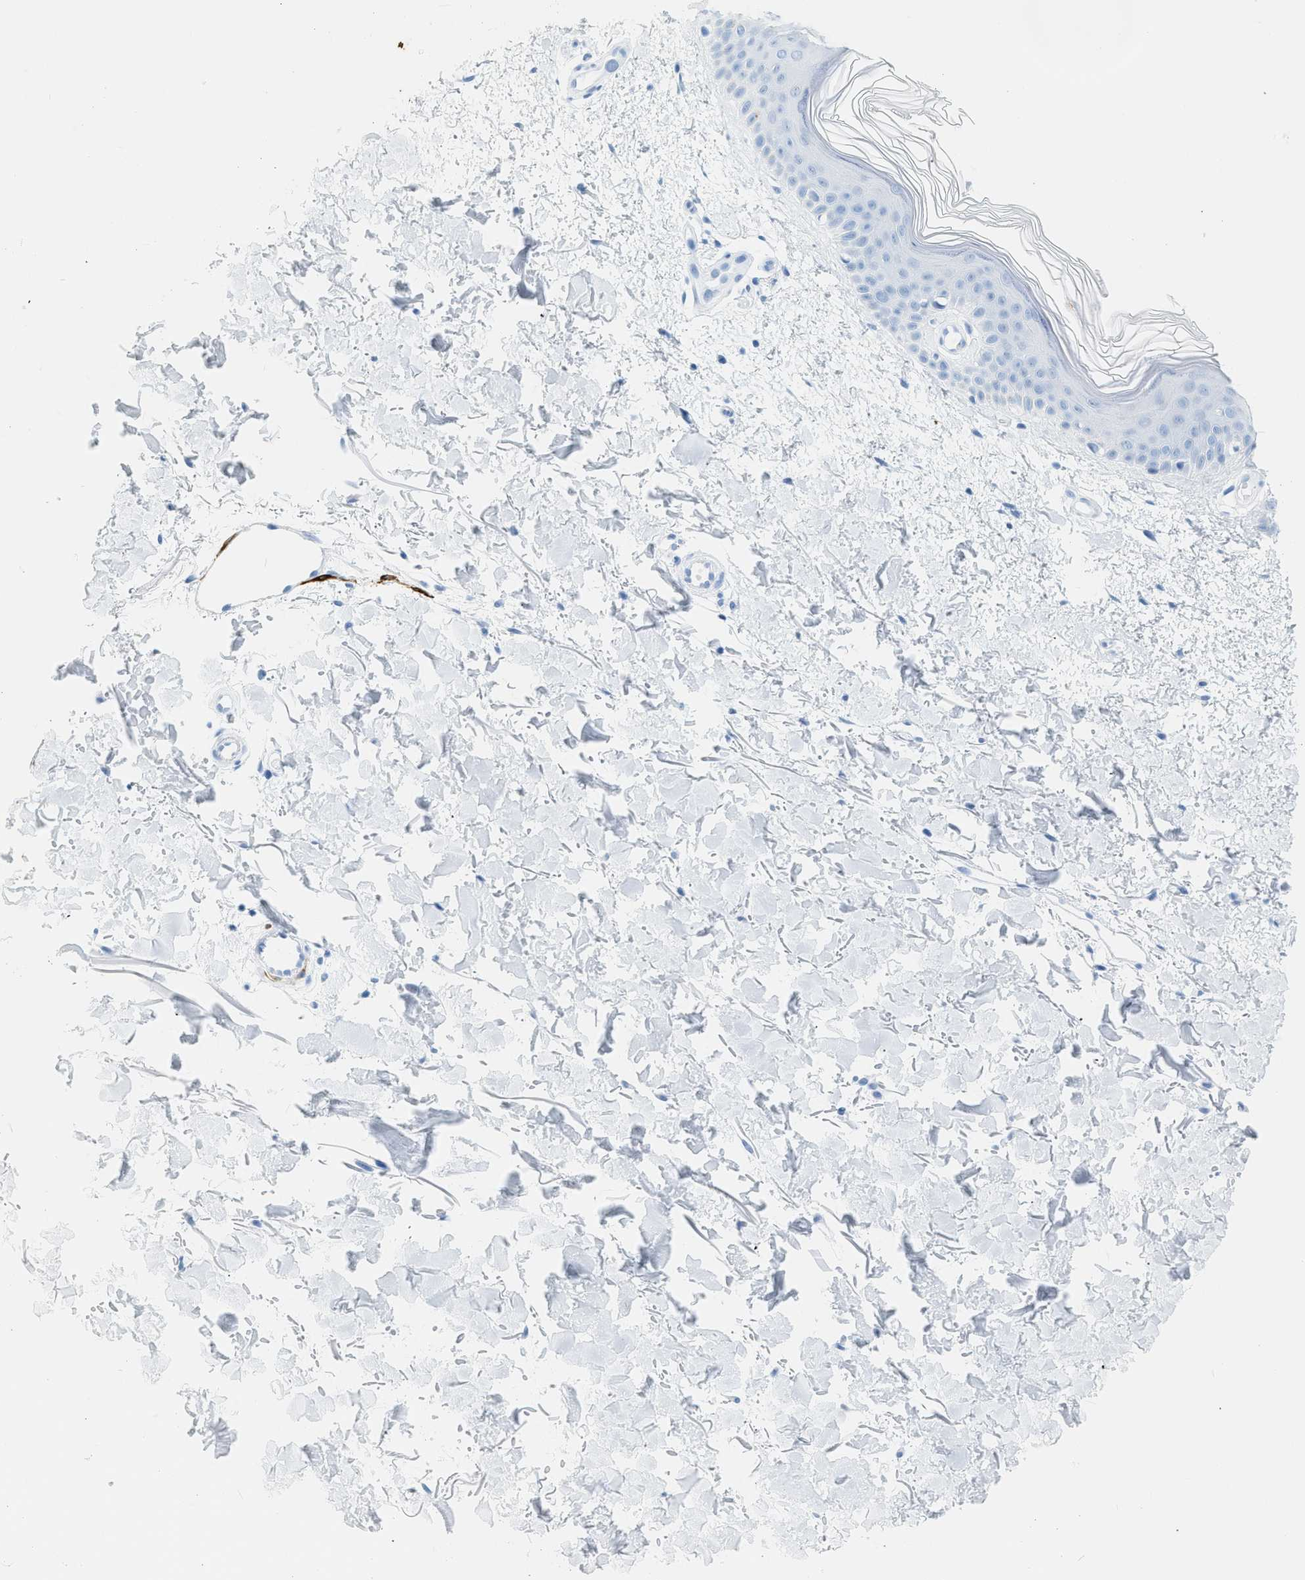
{"staining": {"intensity": "negative", "quantity": "none", "location": "none"}, "tissue": "skin", "cell_type": "Fibroblasts", "image_type": "normal", "snomed": [{"axis": "morphology", "description": "Normal tissue, NOS"}, {"axis": "morphology", "description": "Malignant melanoma, NOS"}, {"axis": "topography", "description": "Skin"}], "caption": "Fibroblasts show no significant protein positivity in unremarkable skin. (Immunohistochemistry (ihc), brightfield microscopy, high magnification).", "gene": "DES", "patient": {"sex": "male", "age": 83}}